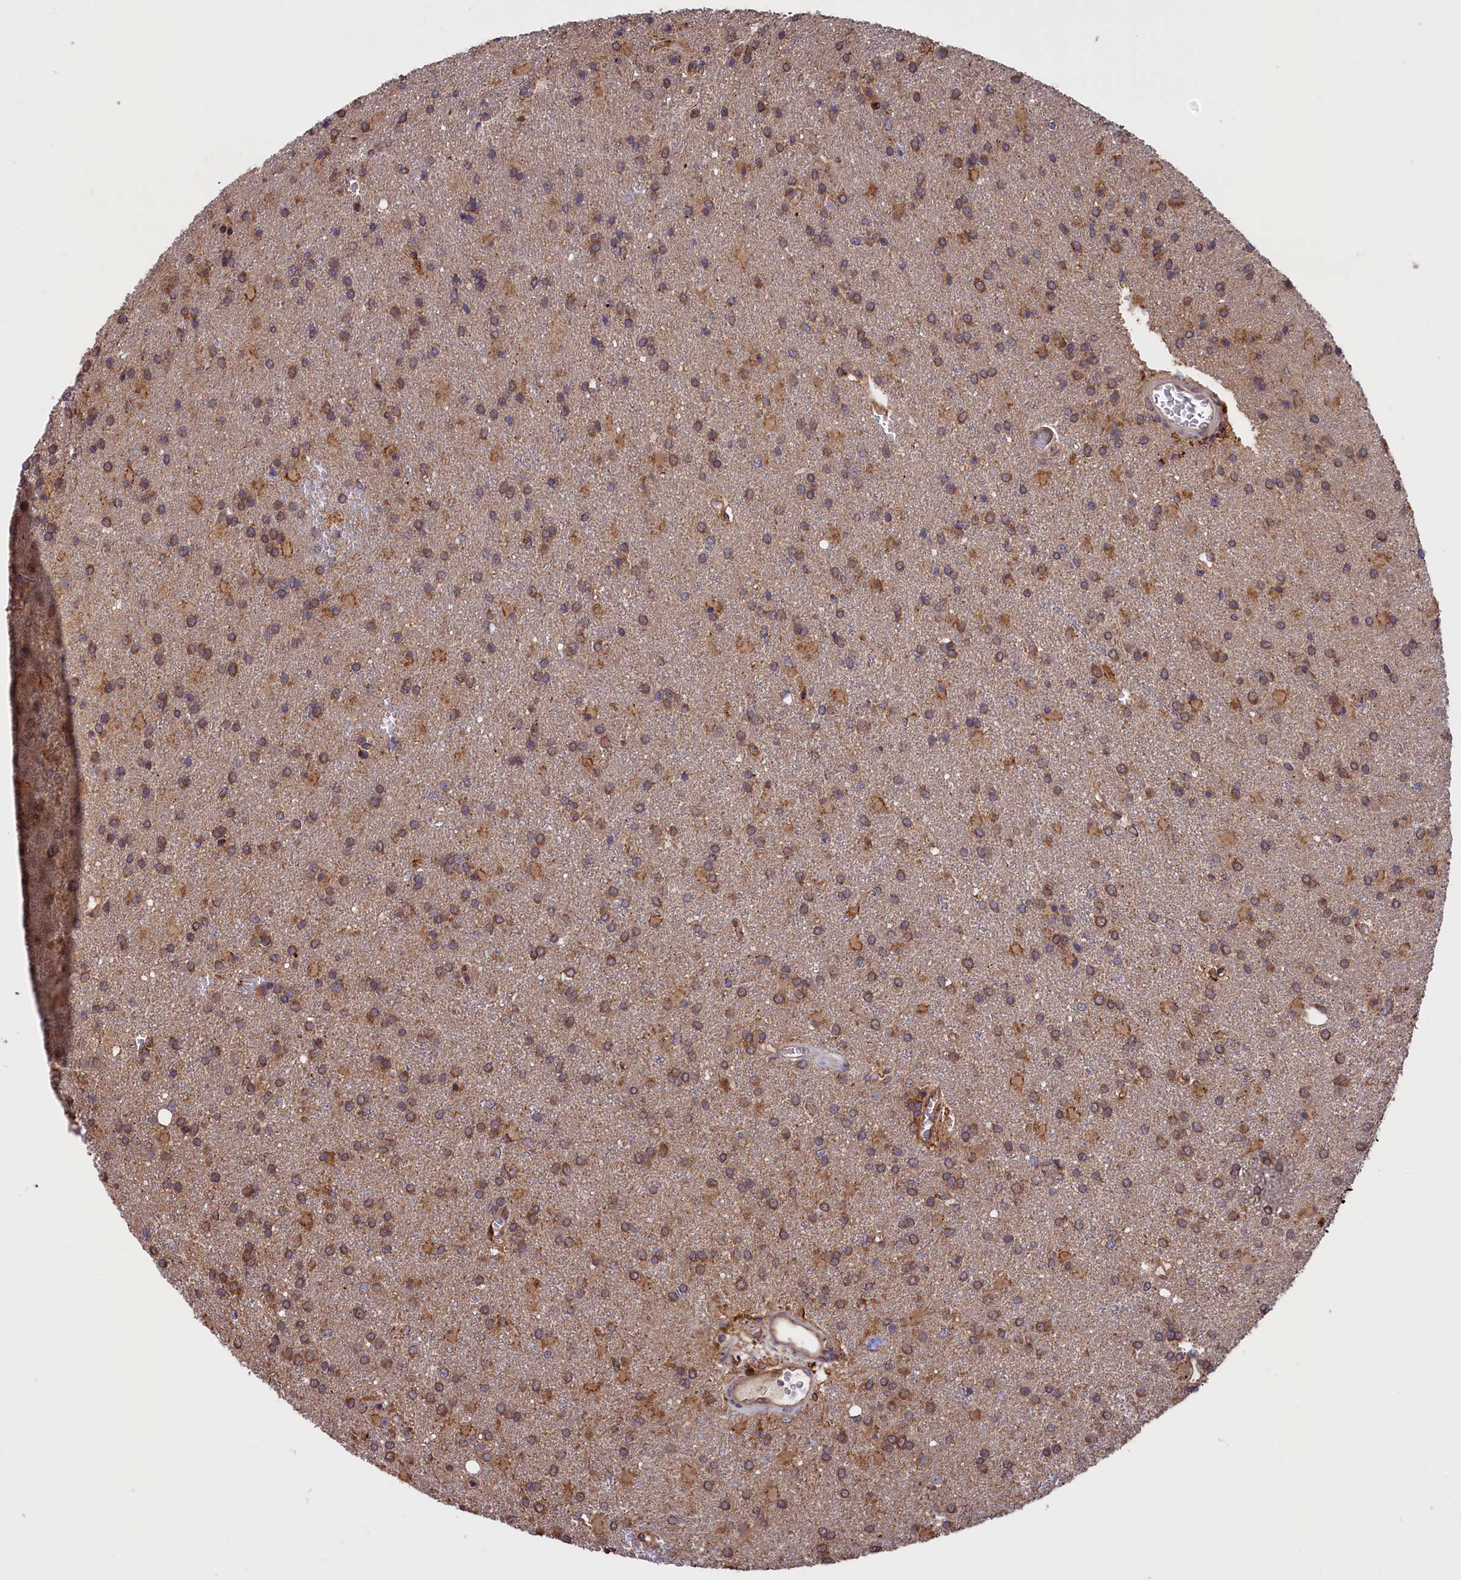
{"staining": {"intensity": "moderate", "quantity": ">75%", "location": "cytoplasmic/membranous"}, "tissue": "glioma", "cell_type": "Tumor cells", "image_type": "cancer", "snomed": [{"axis": "morphology", "description": "Glioma, malignant, High grade"}, {"axis": "topography", "description": "Brain"}], "caption": "A medium amount of moderate cytoplasmic/membranous staining is appreciated in approximately >75% of tumor cells in malignant glioma (high-grade) tissue.", "gene": "PLA2G4C", "patient": {"sex": "female", "age": 74}}